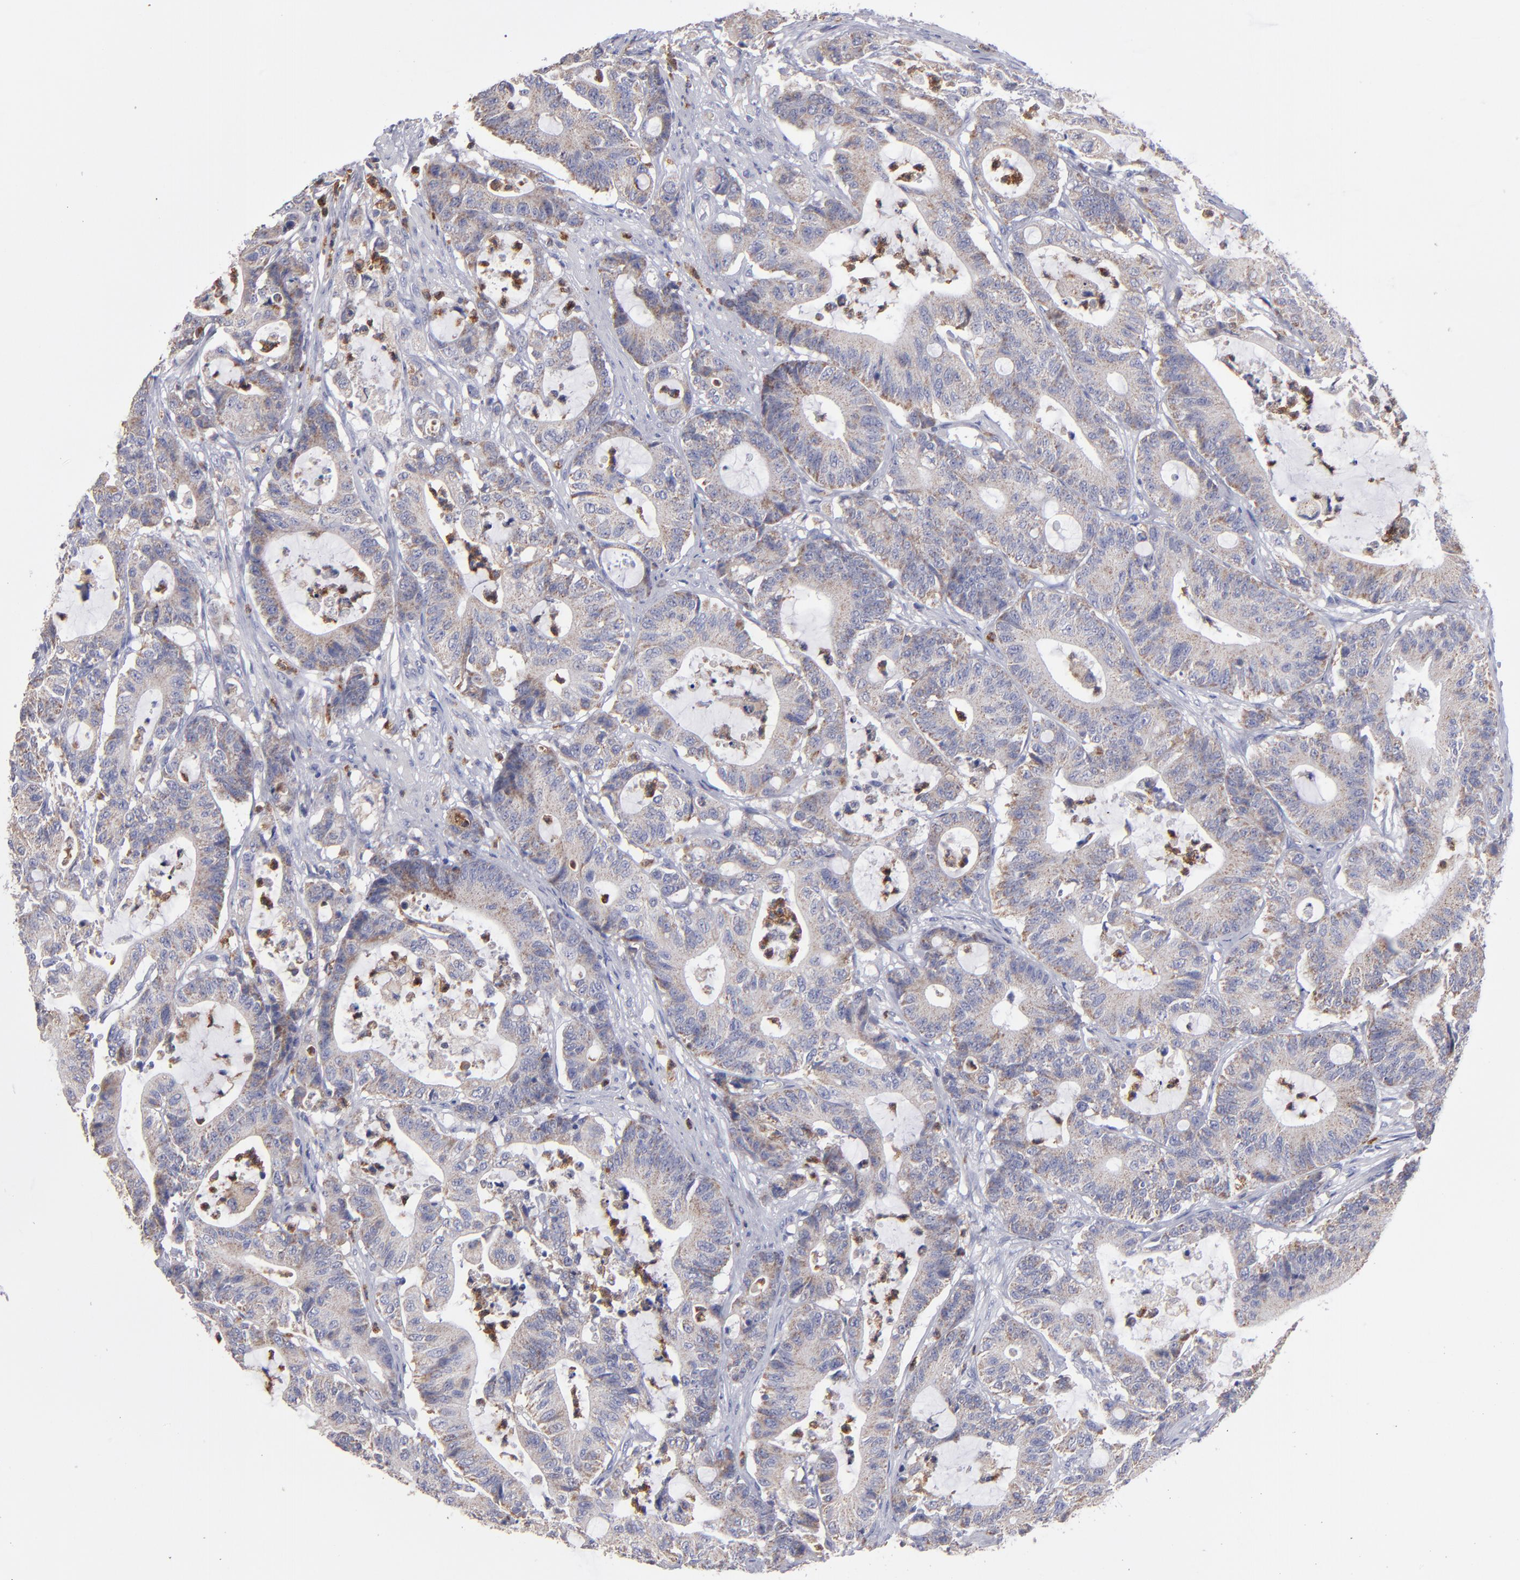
{"staining": {"intensity": "weak", "quantity": ">75%", "location": "cytoplasmic/membranous"}, "tissue": "colorectal cancer", "cell_type": "Tumor cells", "image_type": "cancer", "snomed": [{"axis": "morphology", "description": "Adenocarcinoma, NOS"}, {"axis": "topography", "description": "Colon"}], "caption": "High-magnification brightfield microscopy of colorectal adenocarcinoma stained with DAB (brown) and counterstained with hematoxylin (blue). tumor cells exhibit weak cytoplasmic/membranous positivity is seen in approximately>75% of cells. Nuclei are stained in blue.", "gene": "FGR", "patient": {"sex": "female", "age": 84}}